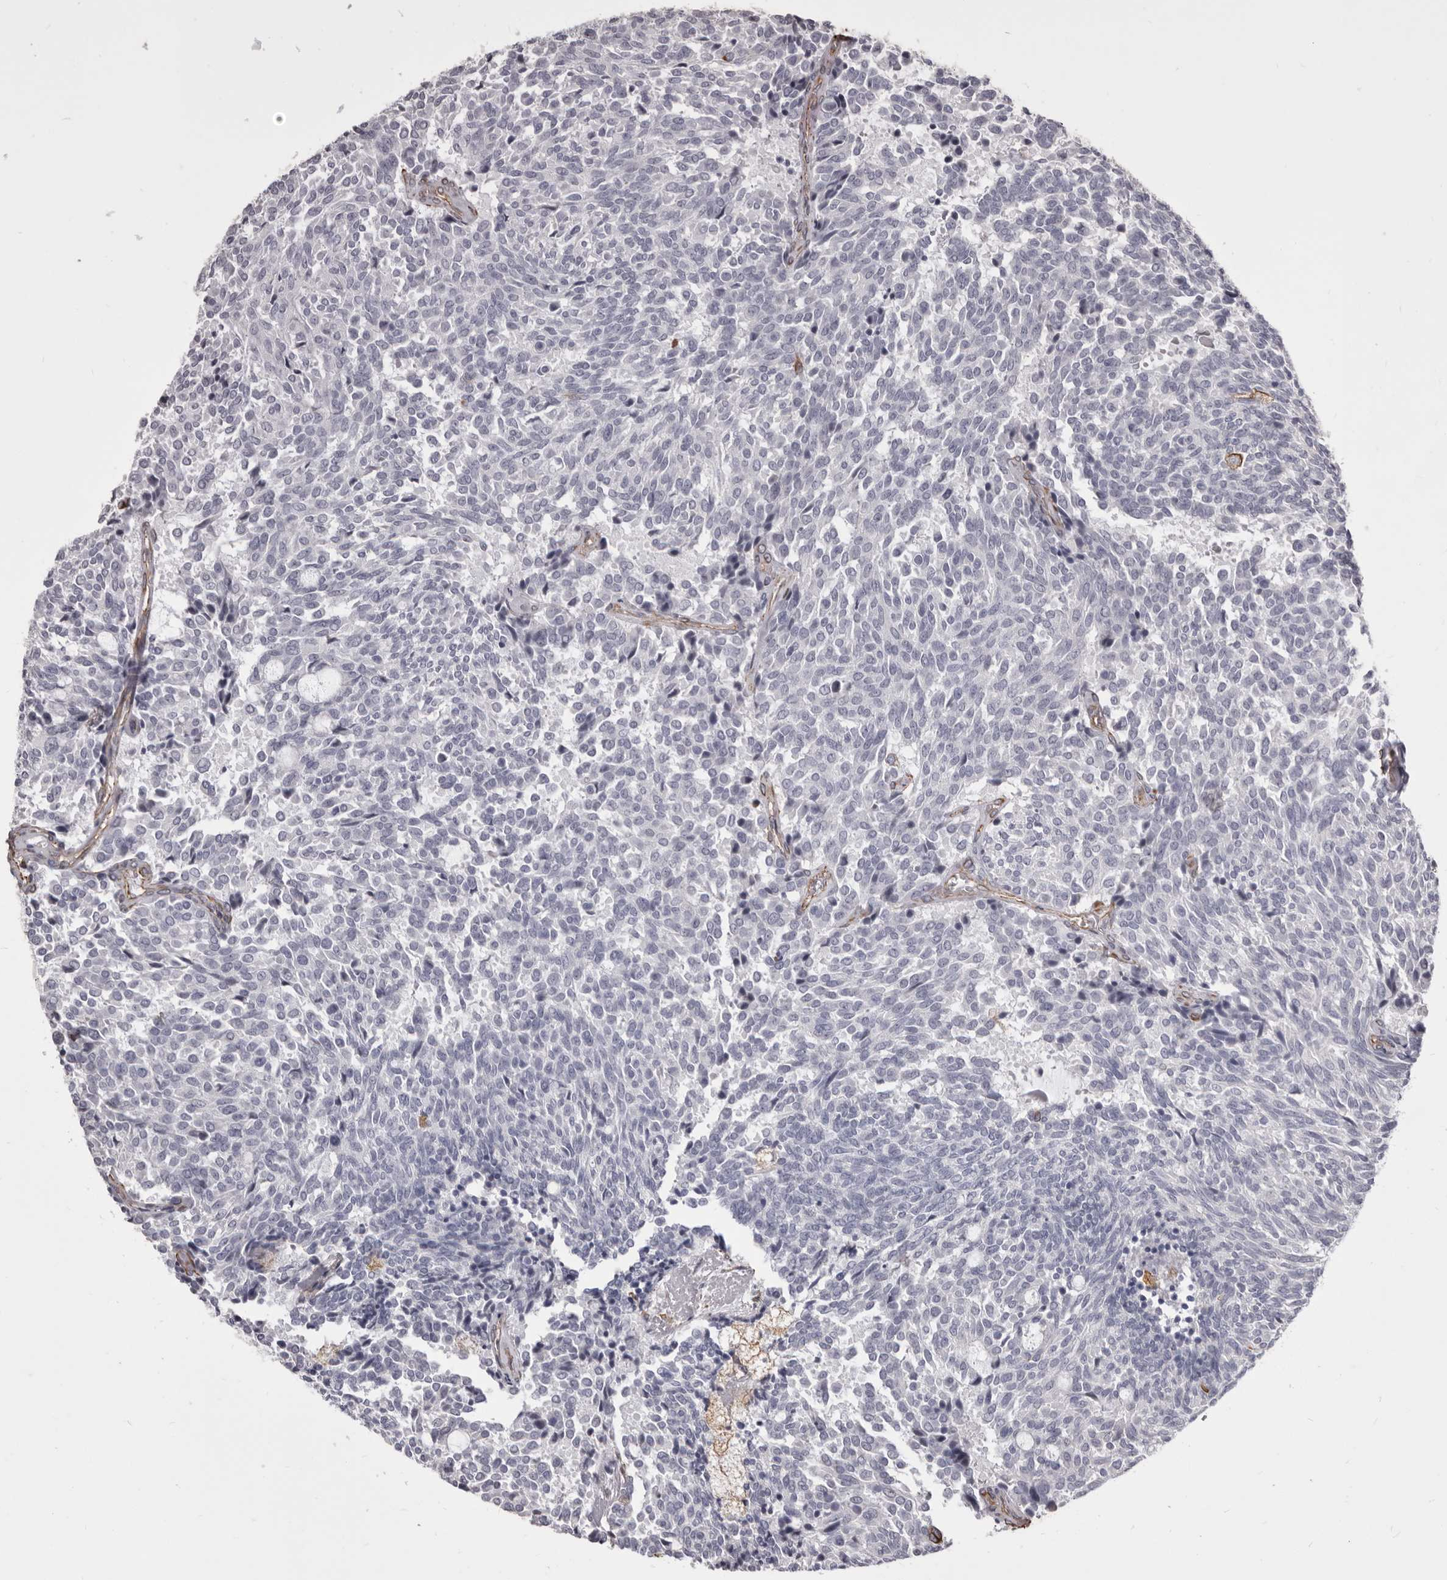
{"staining": {"intensity": "negative", "quantity": "none", "location": "none"}, "tissue": "carcinoid", "cell_type": "Tumor cells", "image_type": "cancer", "snomed": [{"axis": "morphology", "description": "Carcinoid, malignant, NOS"}, {"axis": "topography", "description": "Pancreas"}], "caption": "The immunohistochemistry image has no significant staining in tumor cells of carcinoid tissue.", "gene": "MTURN", "patient": {"sex": "female", "age": 54}}